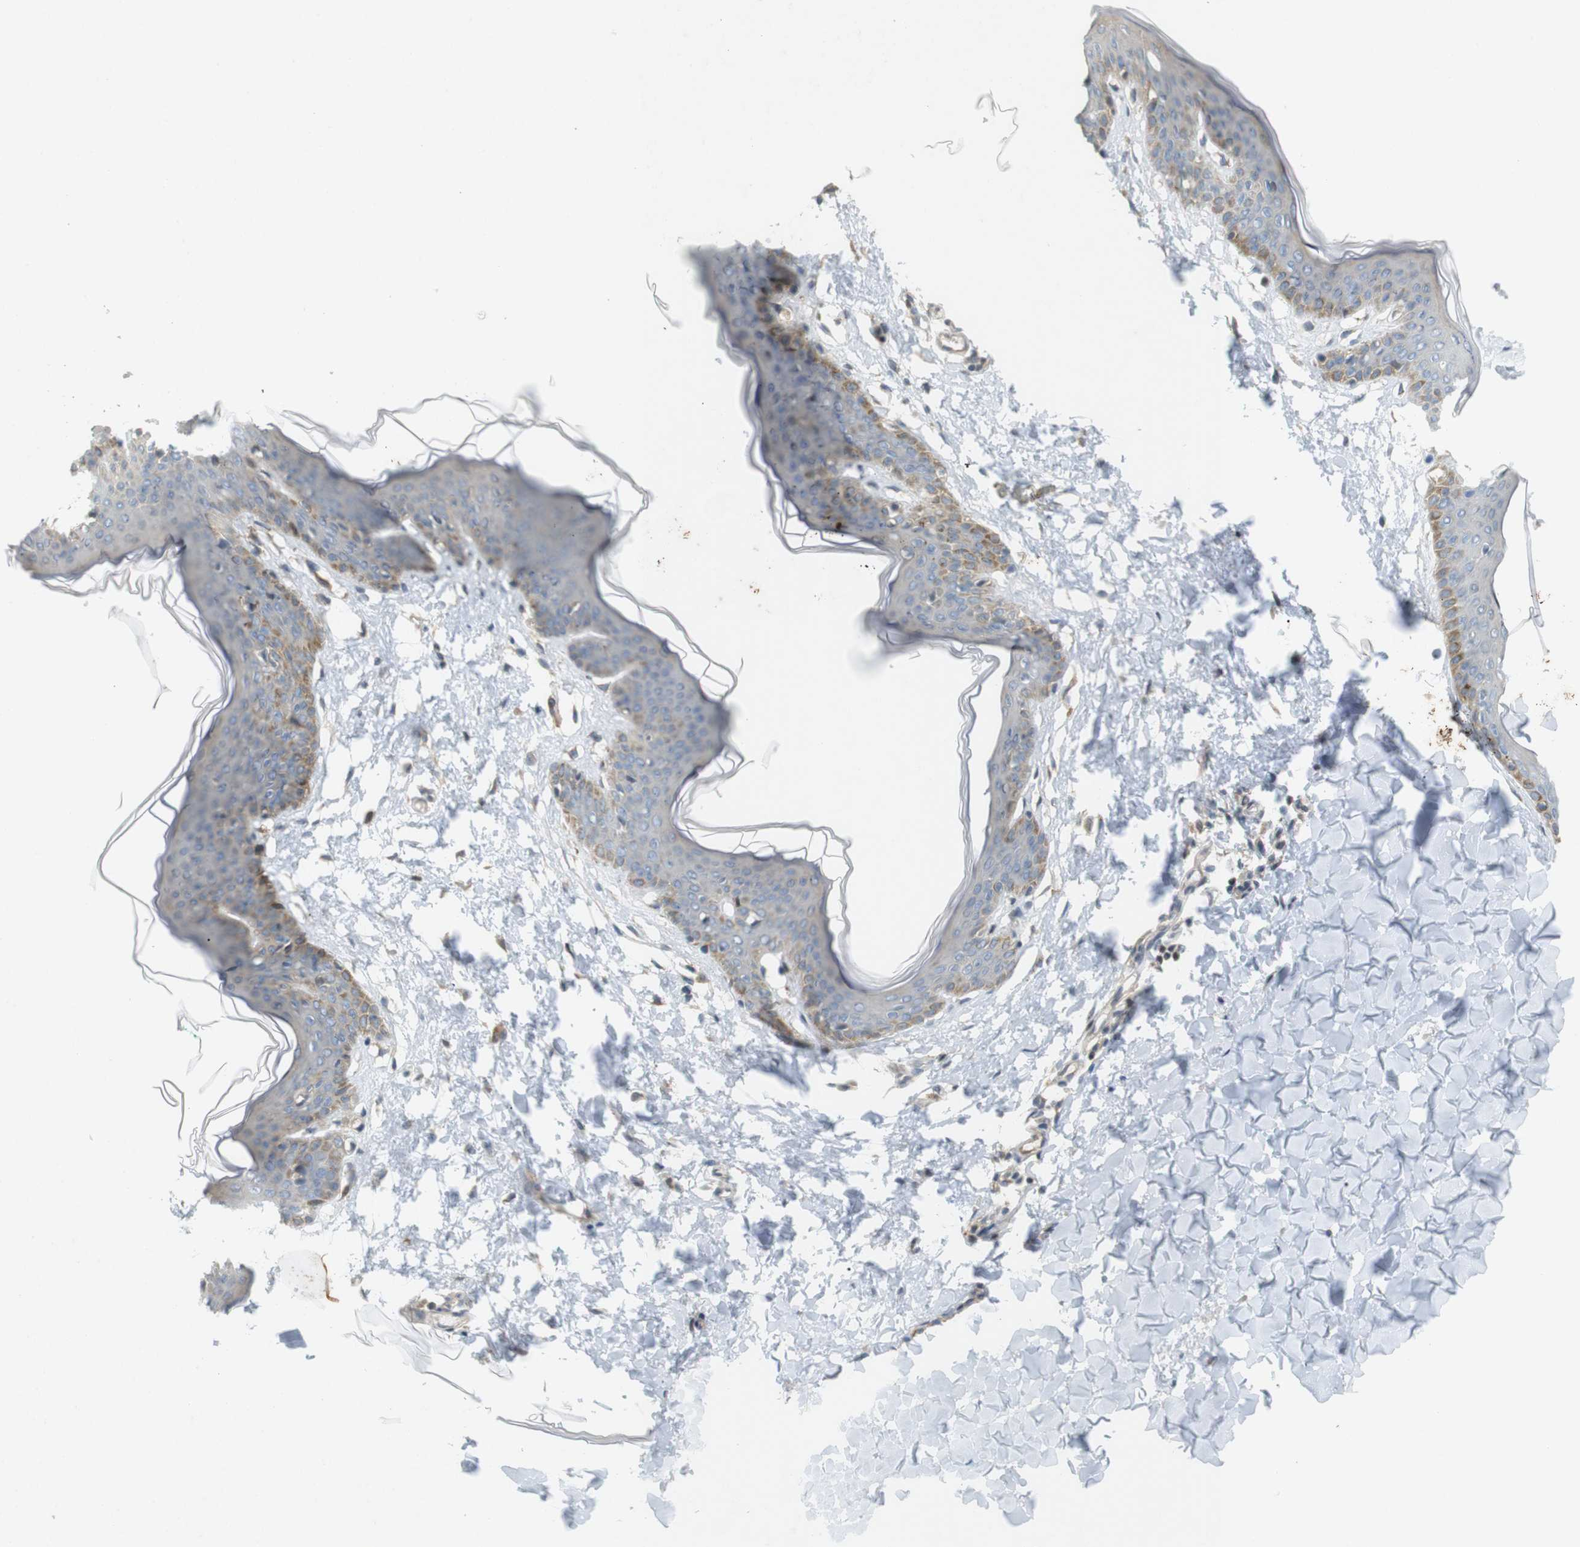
{"staining": {"intensity": "weak", "quantity": "25%-75%", "location": "cytoplasmic/membranous"}, "tissue": "skin", "cell_type": "Fibroblasts", "image_type": "normal", "snomed": [{"axis": "morphology", "description": "Normal tissue, NOS"}, {"axis": "topography", "description": "Skin"}], "caption": "Benign skin demonstrates weak cytoplasmic/membranous positivity in approximately 25%-75% of fibroblasts The staining was performed using DAB to visualize the protein expression in brown, while the nuclei were stained in blue with hematoxylin (Magnification: 20x)..", "gene": "PPP1R14A", "patient": {"sex": "female", "age": 17}}